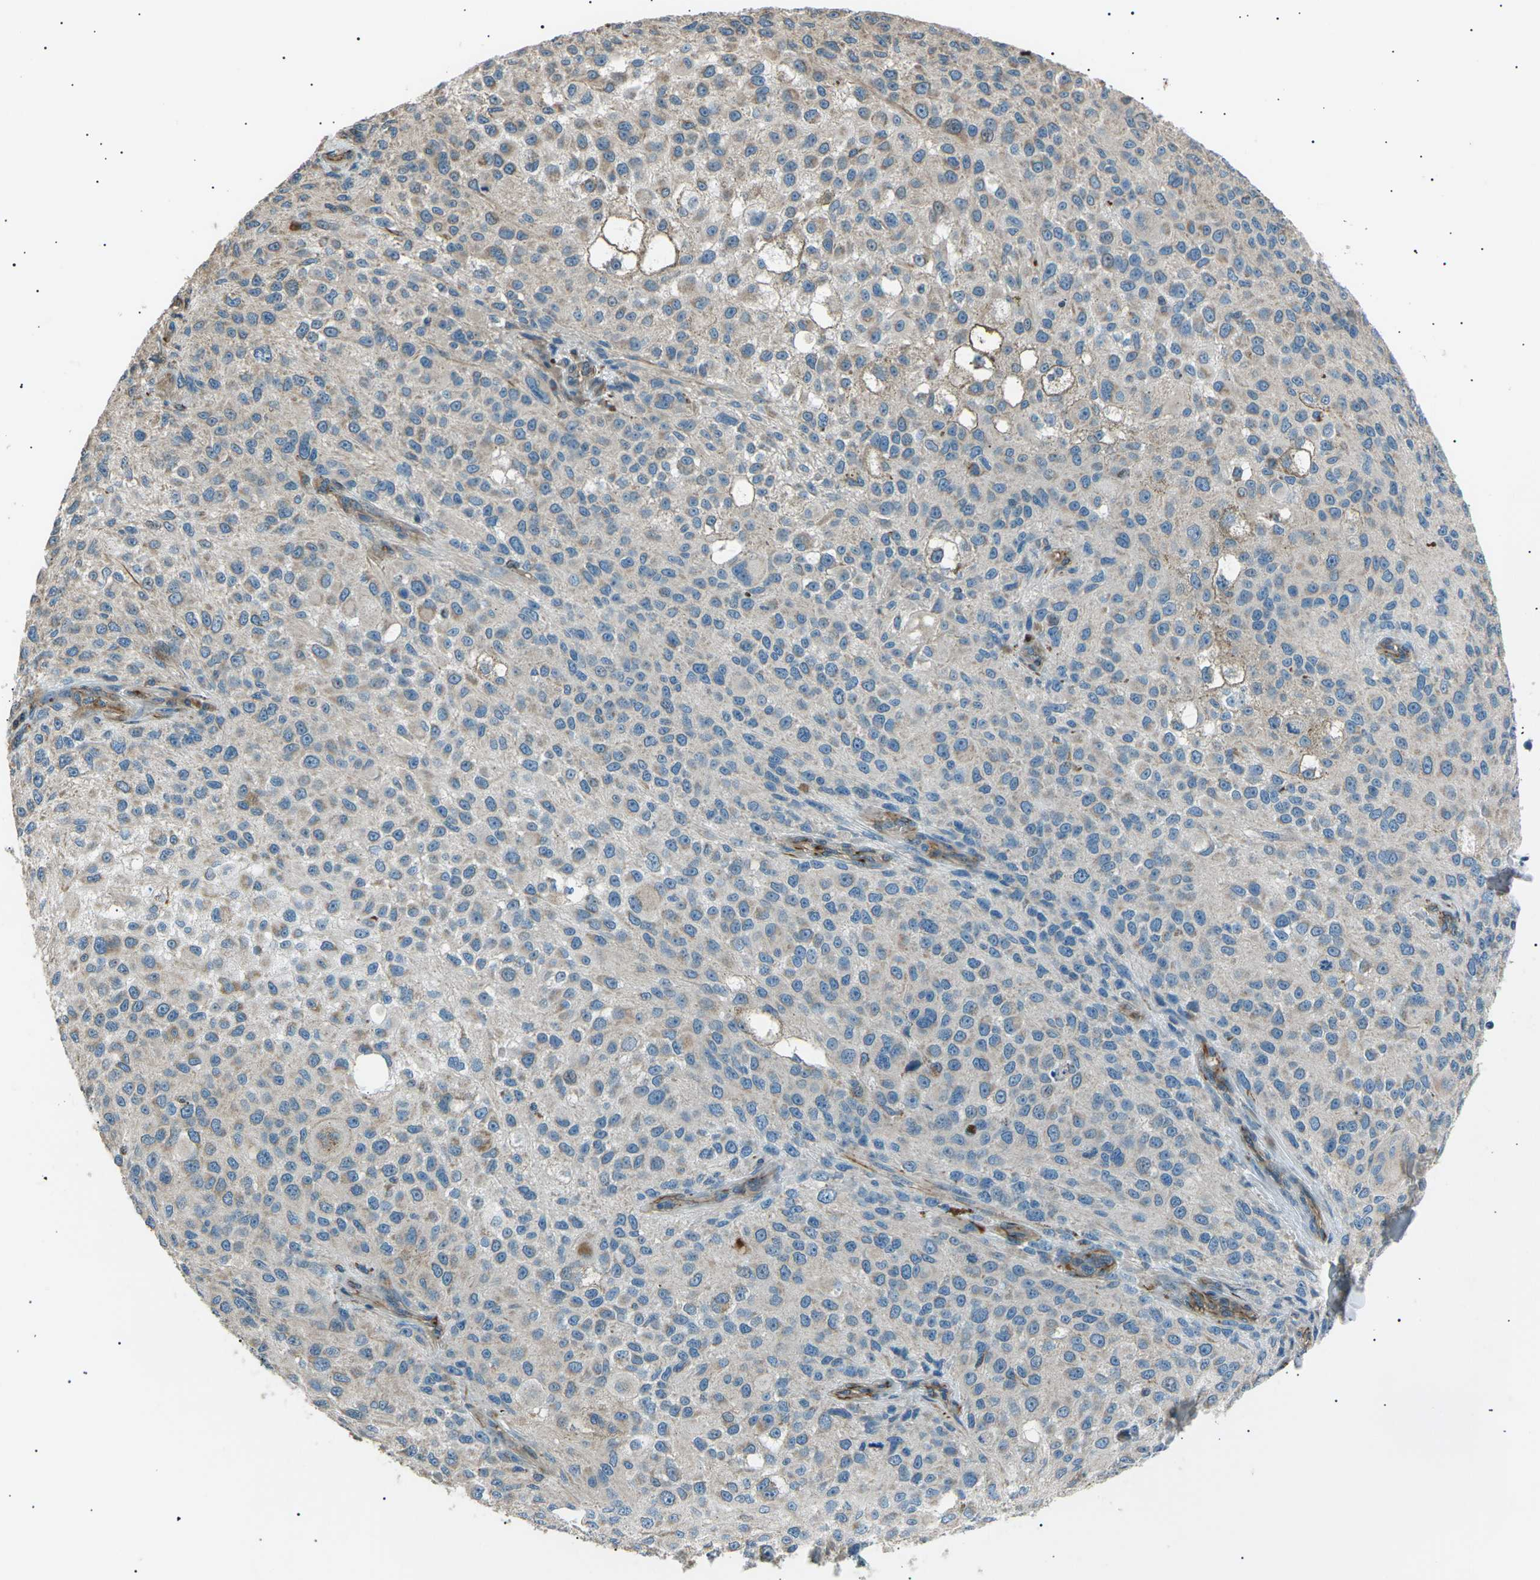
{"staining": {"intensity": "weak", "quantity": "<25%", "location": "cytoplasmic/membranous"}, "tissue": "melanoma", "cell_type": "Tumor cells", "image_type": "cancer", "snomed": [{"axis": "morphology", "description": "Necrosis, NOS"}, {"axis": "morphology", "description": "Malignant melanoma, NOS"}, {"axis": "topography", "description": "Skin"}], "caption": "High power microscopy histopathology image of an IHC image of malignant melanoma, revealing no significant expression in tumor cells.", "gene": "SLK", "patient": {"sex": "female", "age": 87}}